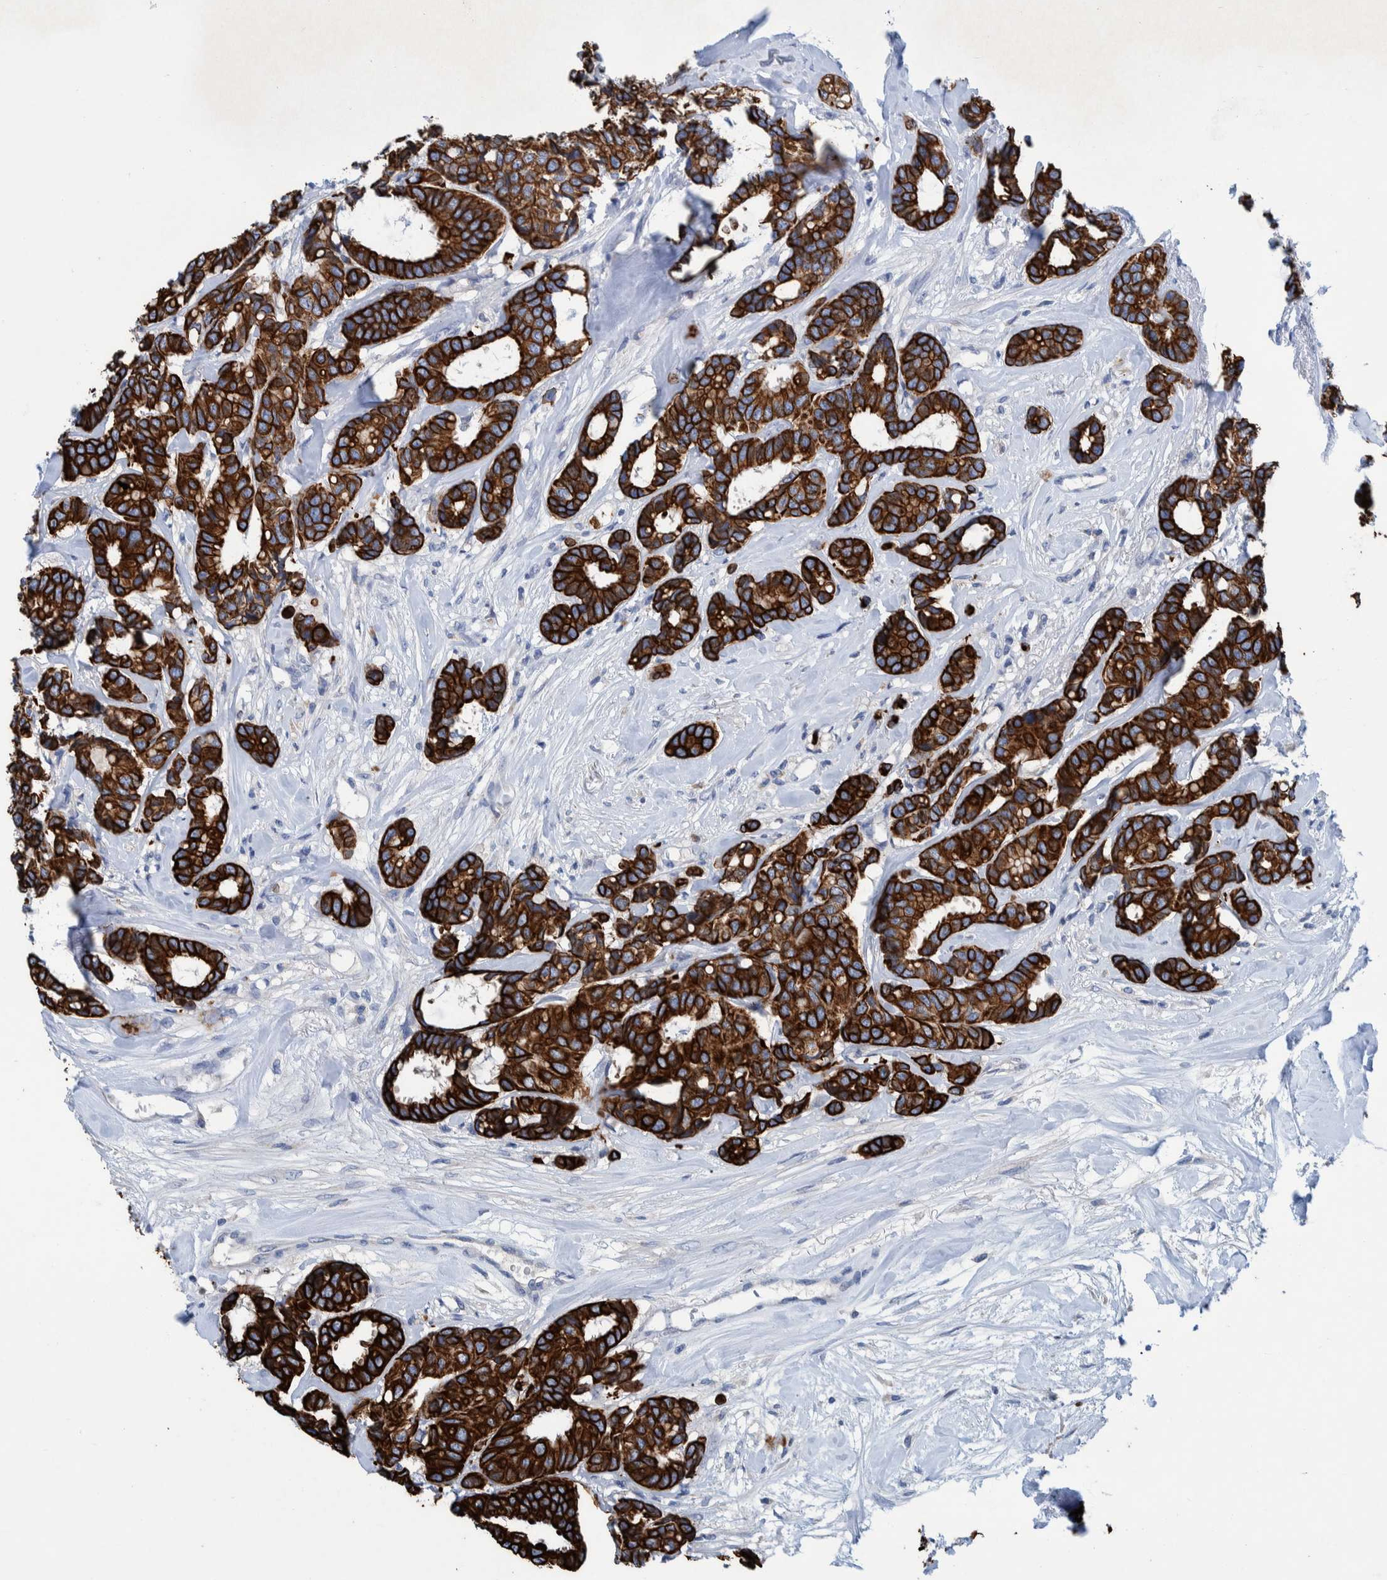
{"staining": {"intensity": "strong", "quantity": ">75%", "location": "cytoplasmic/membranous"}, "tissue": "breast cancer", "cell_type": "Tumor cells", "image_type": "cancer", "snomed": [{"axis": "morphology", "description": "Duct carcinoma"}, {"axis": "topography", "description": "Breast"}], "caption": "Immunohistochemistry photomicrograph of neoplastic tissue: intraductal carcinoma (breast) stained using immunohistochemistry exhibits high levels of strong protein expression localized specifically in the cytoplasmic/membranous of tumor cells, appearing as a cytoplasmic/membranous brown color.", "gene": "MKS1", "patient": {"sex": "female", "age": 87}}